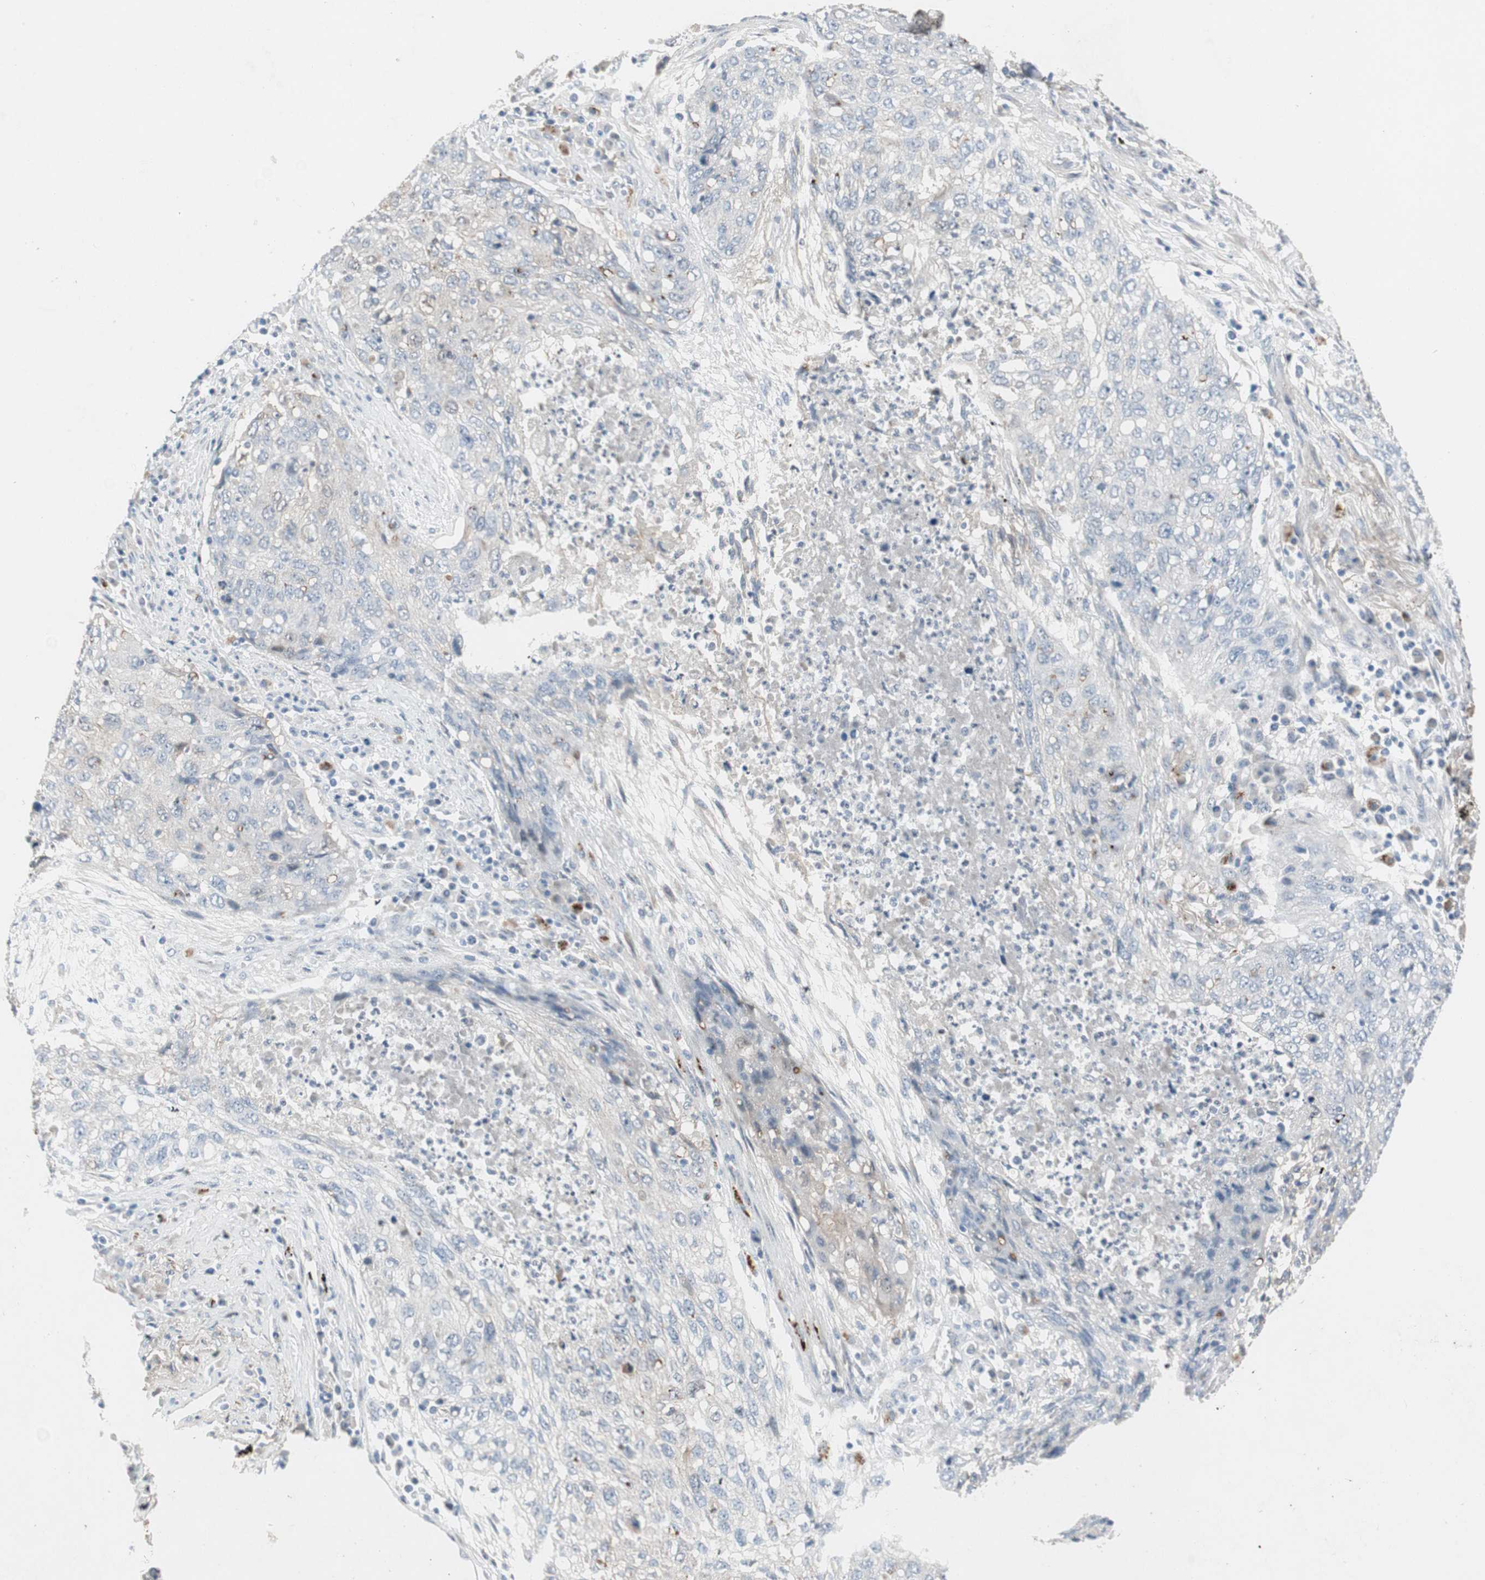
{"staining": {"intensity": "negative", "quantity": "none", "location": "none"}, "tissue": "lung cancer", "cell_type": "Tumor cells", "image_type": "cancer", "snomed": [{"axis": "morphology", "description": "Squamous cell carcinoma, NOS"}, {"axis": "topography", "description": "Lung"}], "caption": "Immunohistochemistry of human lung cancer shows no positivity in tumor cells.", "gene": "CAND2", "patient": {"sex": "female", "age": 63}}